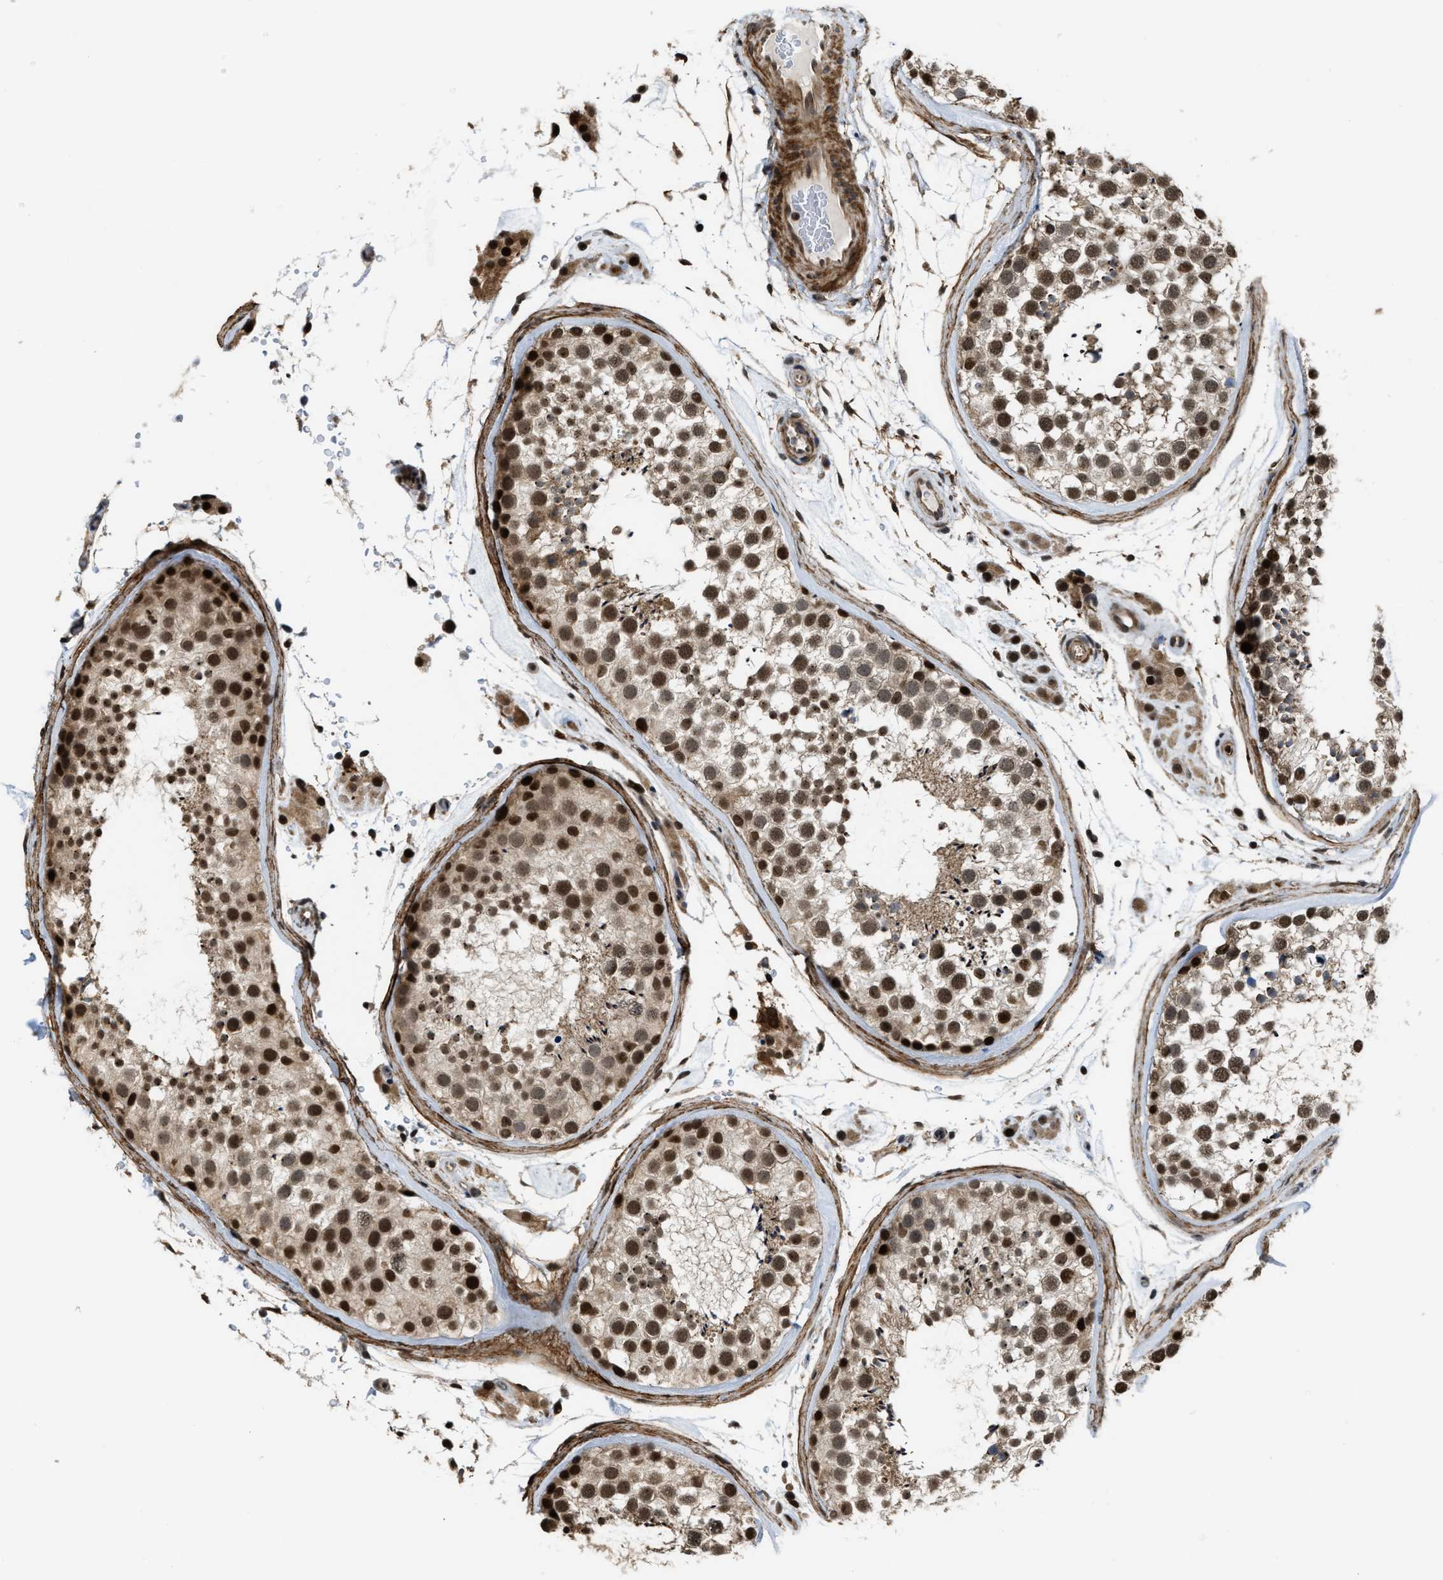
{"staining": {"intensity": "strong", "quantity": "25%-75%", "location": "cytoplasmic/membranous,nuclear"}, "tissue": "testis", "cell_type": "Cells in seminiferous ducts", "image_type": "normal", "snomed": [{"axis": "morphology", "description": "Normal tissue, NOS"}, {"axis": "topography", "description": "Testis"}], "caption": "Testis stained with IHC displays strong cytoplasmic/membranous,nuclear positivity in about 25%-75% of cells in seminiferous ducts.", "gene": "ZNF250", "patient": {"sex": "male", "age": 46}}